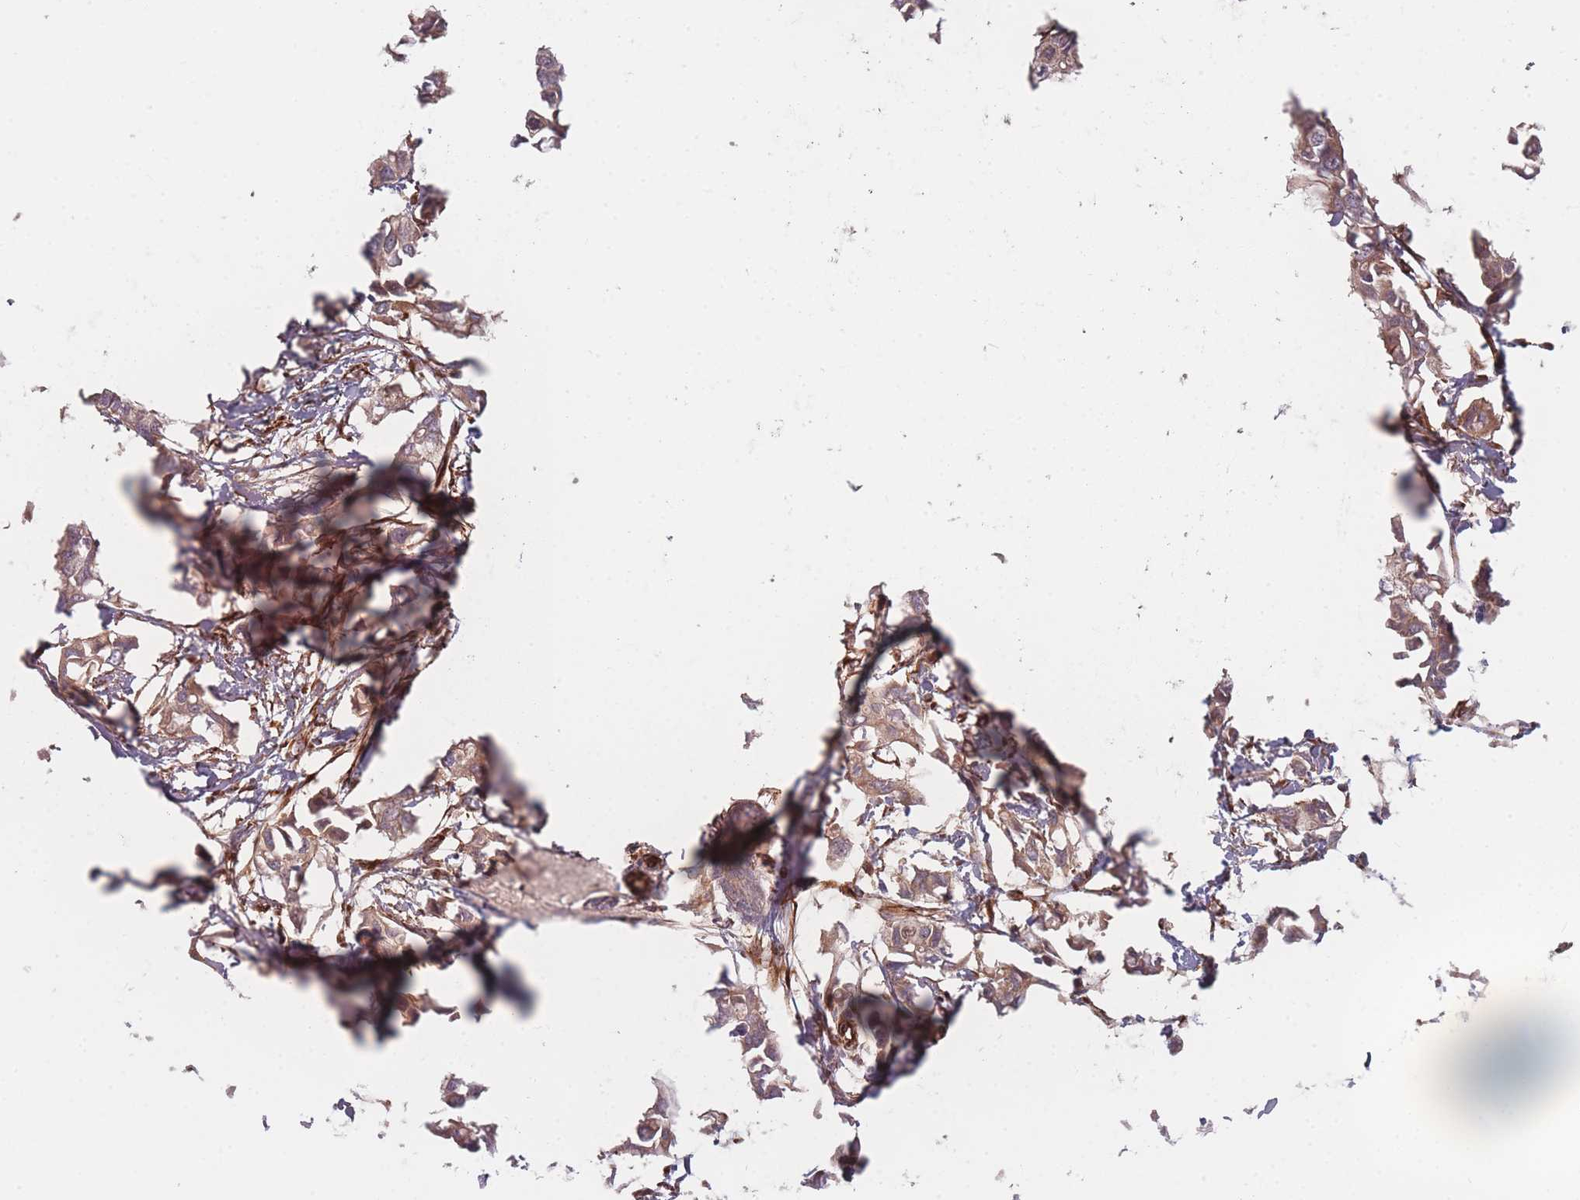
{"staining": {"intensity": "weak", "quantity": ">75%", "location": "cytoplasmic/membranous"}, "tissue": "breast cancer", "cell_type": "Tumor cells", "image_type": "cancer", "snomed": [{"axis": "morphology", "description": "Duct carcinoma"}, {"axis": "topography", "description": "Breast"}], "caption": "A low amount of weak cytoplasmic/membranous positivity is present in approximately >75% of tumor cells in infiltrating ductal carcinoma (breast) tissue. (IHC, brightfield microscopy, high magnification).", "gene": "EEF1AKMT2", "patient": {"sex": "female", "age": 41}}